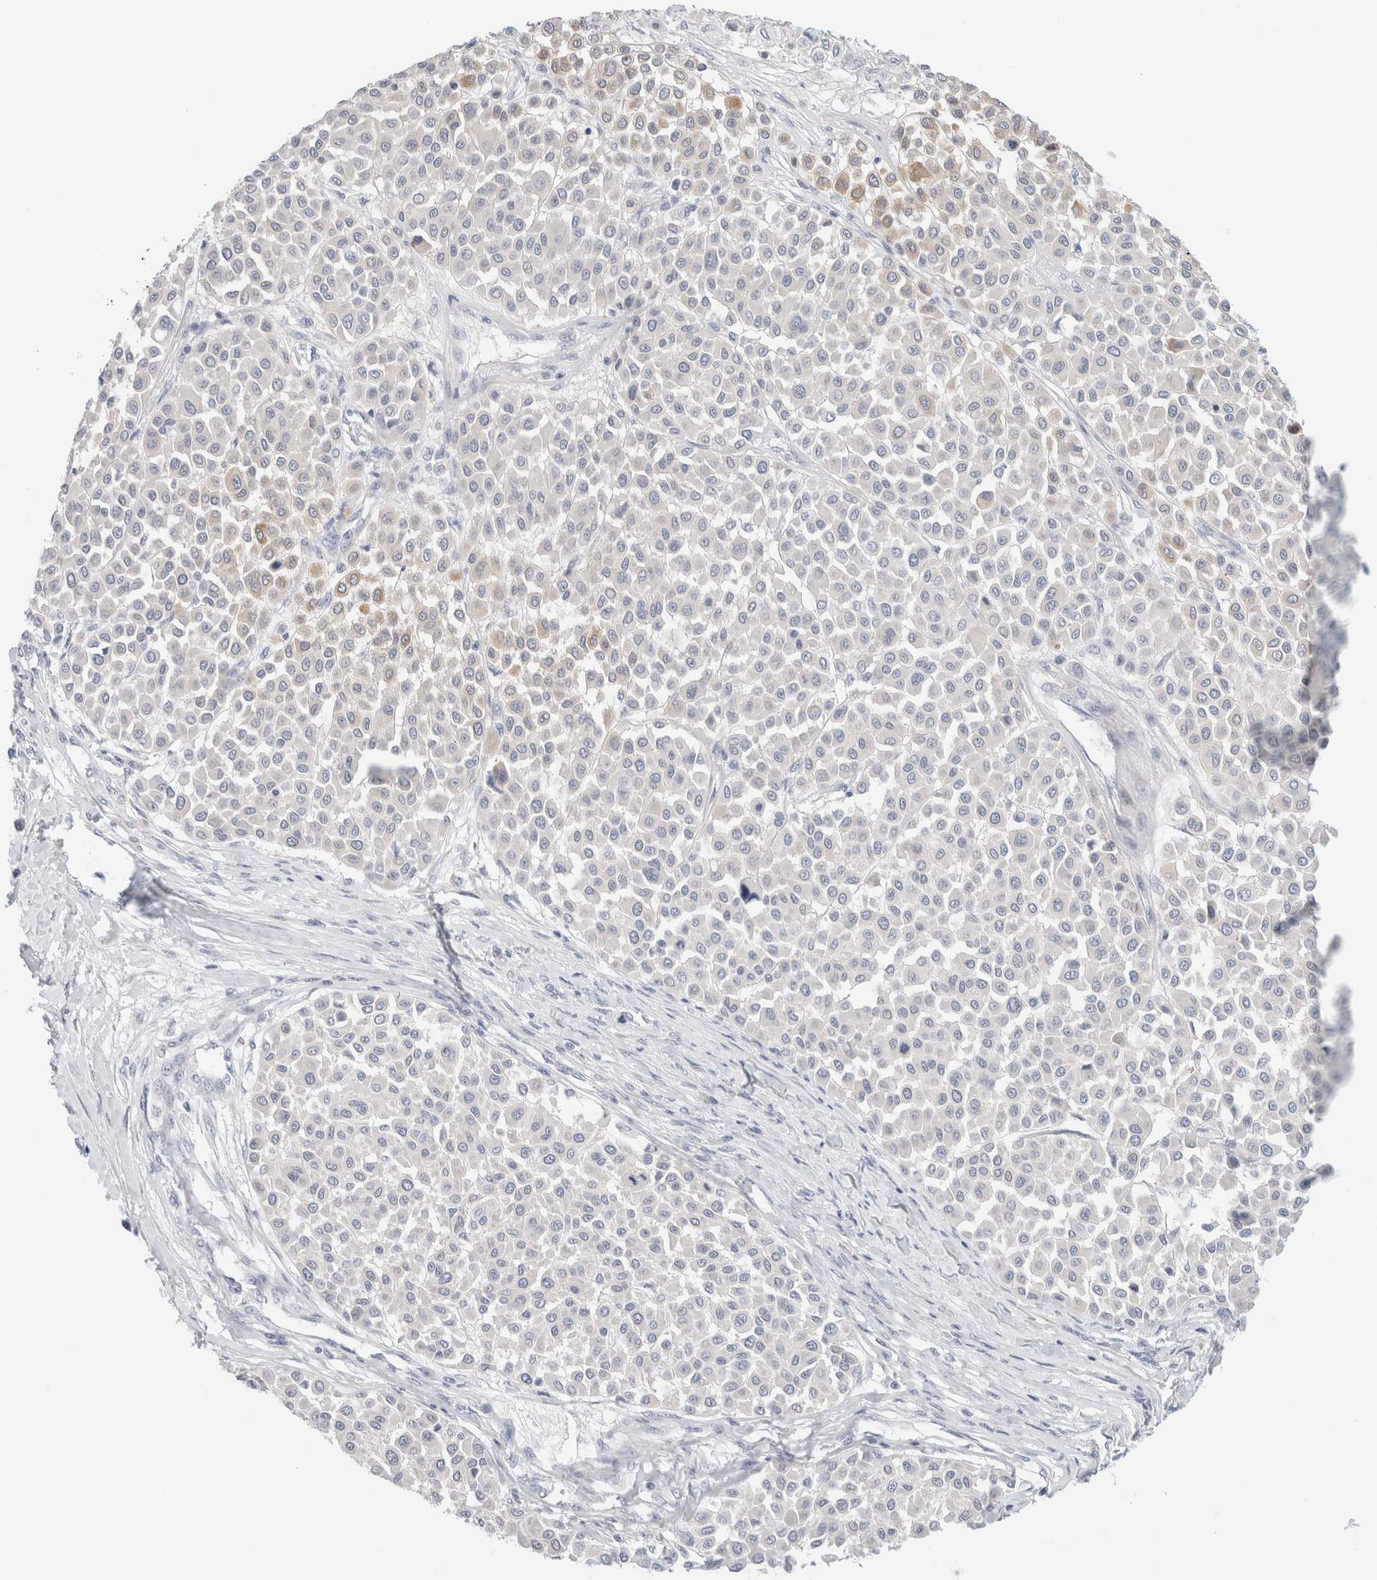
{"staining": {"intensity": "negative", "quantity": "none", "location": "none"}, "tissue": "melanoma", "cell_type": "Tumor cells", "image_type": "cancer", "snomed": [{"axis": "morphology", "description": "Malignant melanoma, Metastatic site"}, {"axis": "topography", "description": "Soft tissue"}], "caption": "Immunohistochemical staining of malignant melanoma (metastatic site) displays no significant positivity in tumor cells. The staining is performed using DAB (3,3'-diaminobenzidine) brown chromogen with nuclei counter-stained in using hematoxylin.", "gene": "RTN4", "patient": {"sex": "male", "age": 41}}